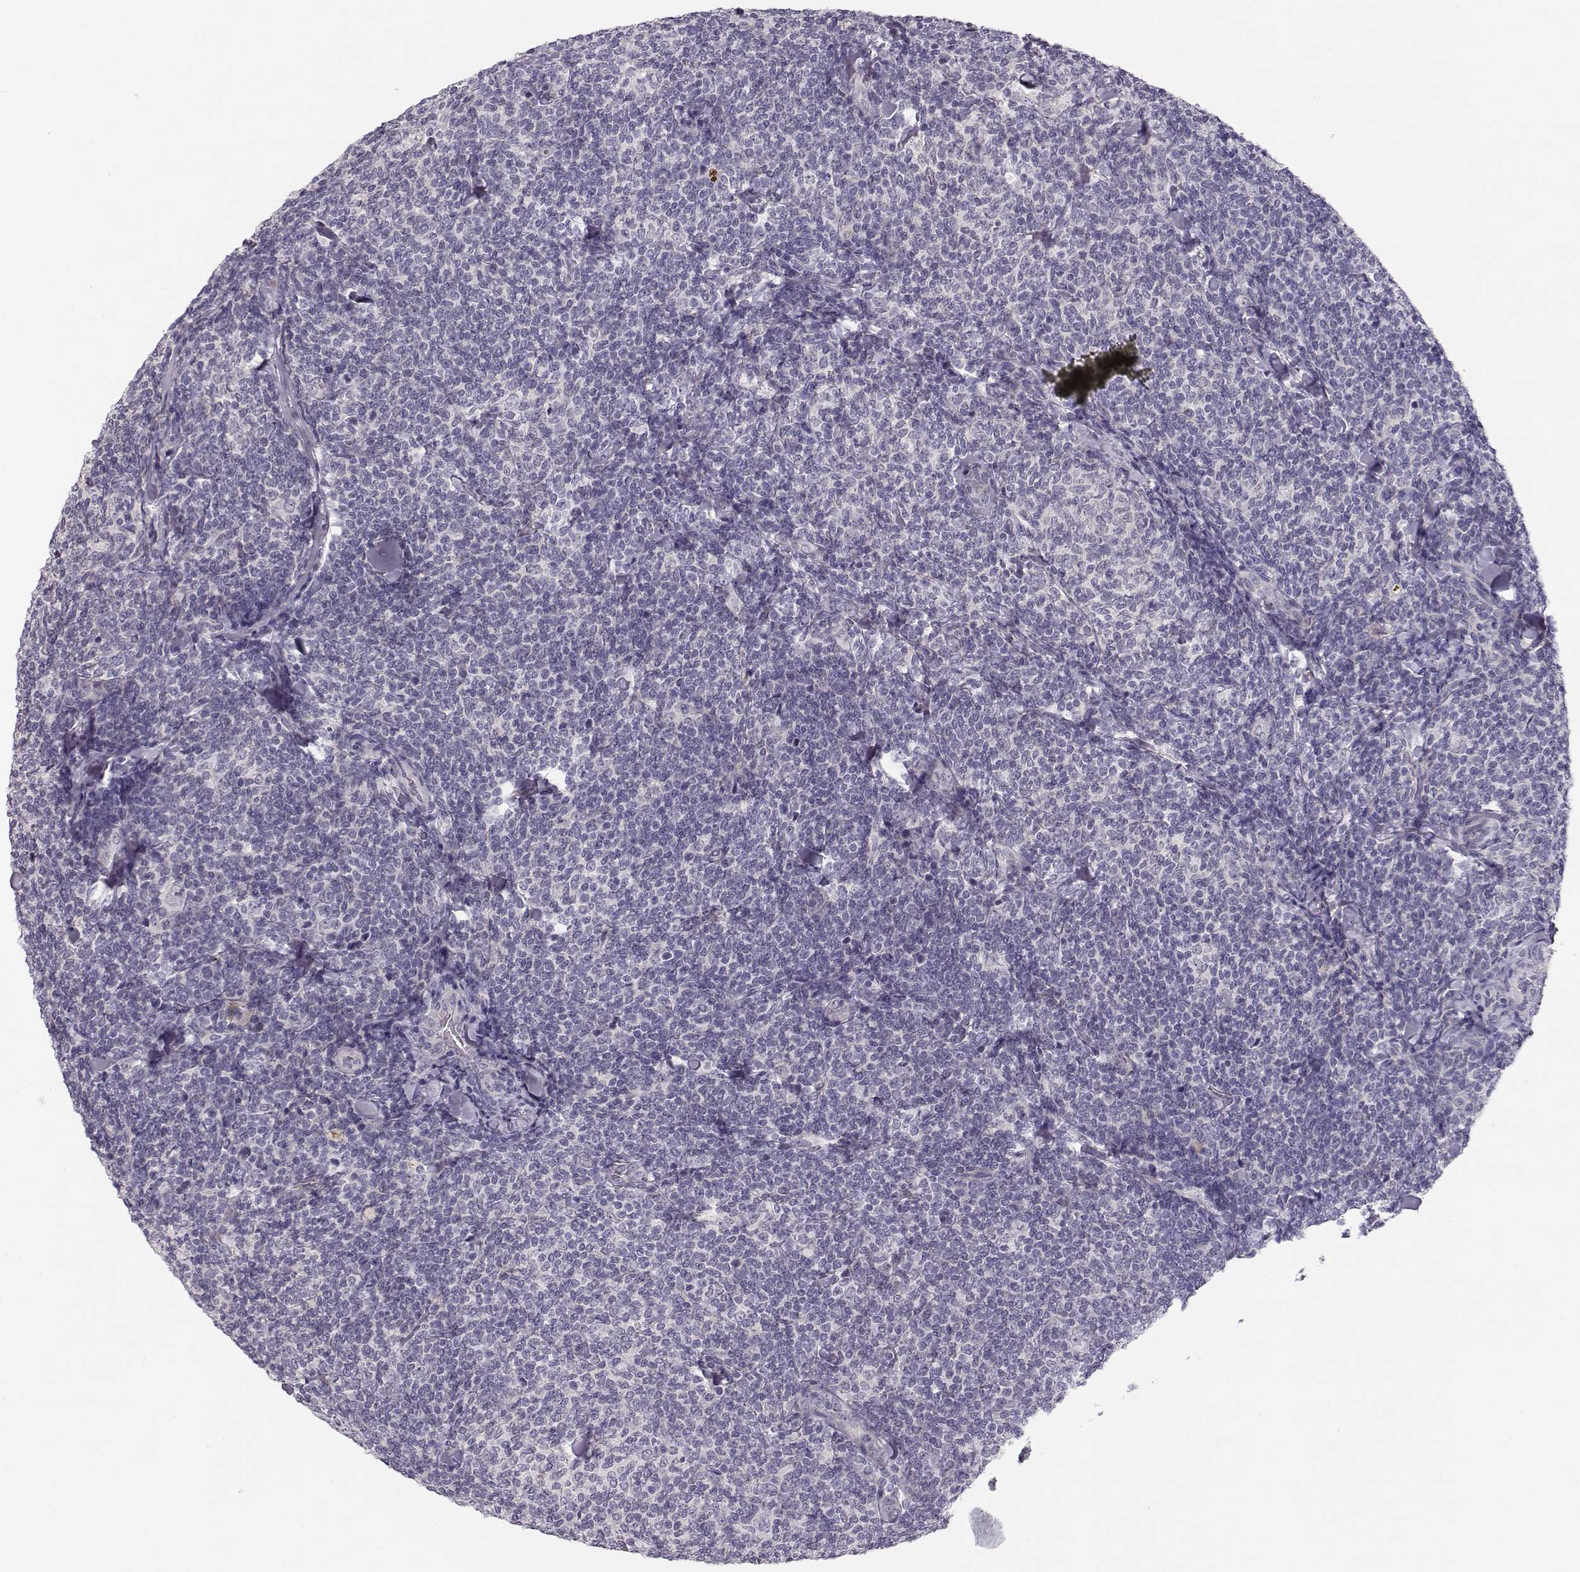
{"staining": {"intensity": "negative", "quantity": "none", "location": "none"}, "tissue": "lymphoma", "cell_type": "Tumor cells", "image_type": "cancer", "snomed": [{"axis": "morphology", "description": "Malignant lymphoma, non-Hodgkin's type, Low grade"}, {"axis": "topography", "description": "Lymph node"}], "caption": "Lymphoma stained for a protein using immunohistochemistry (IHC) reveals no positivity tumor cells.", "gene": "TTC26", "patient": {"sex": "female", "age": 56}}